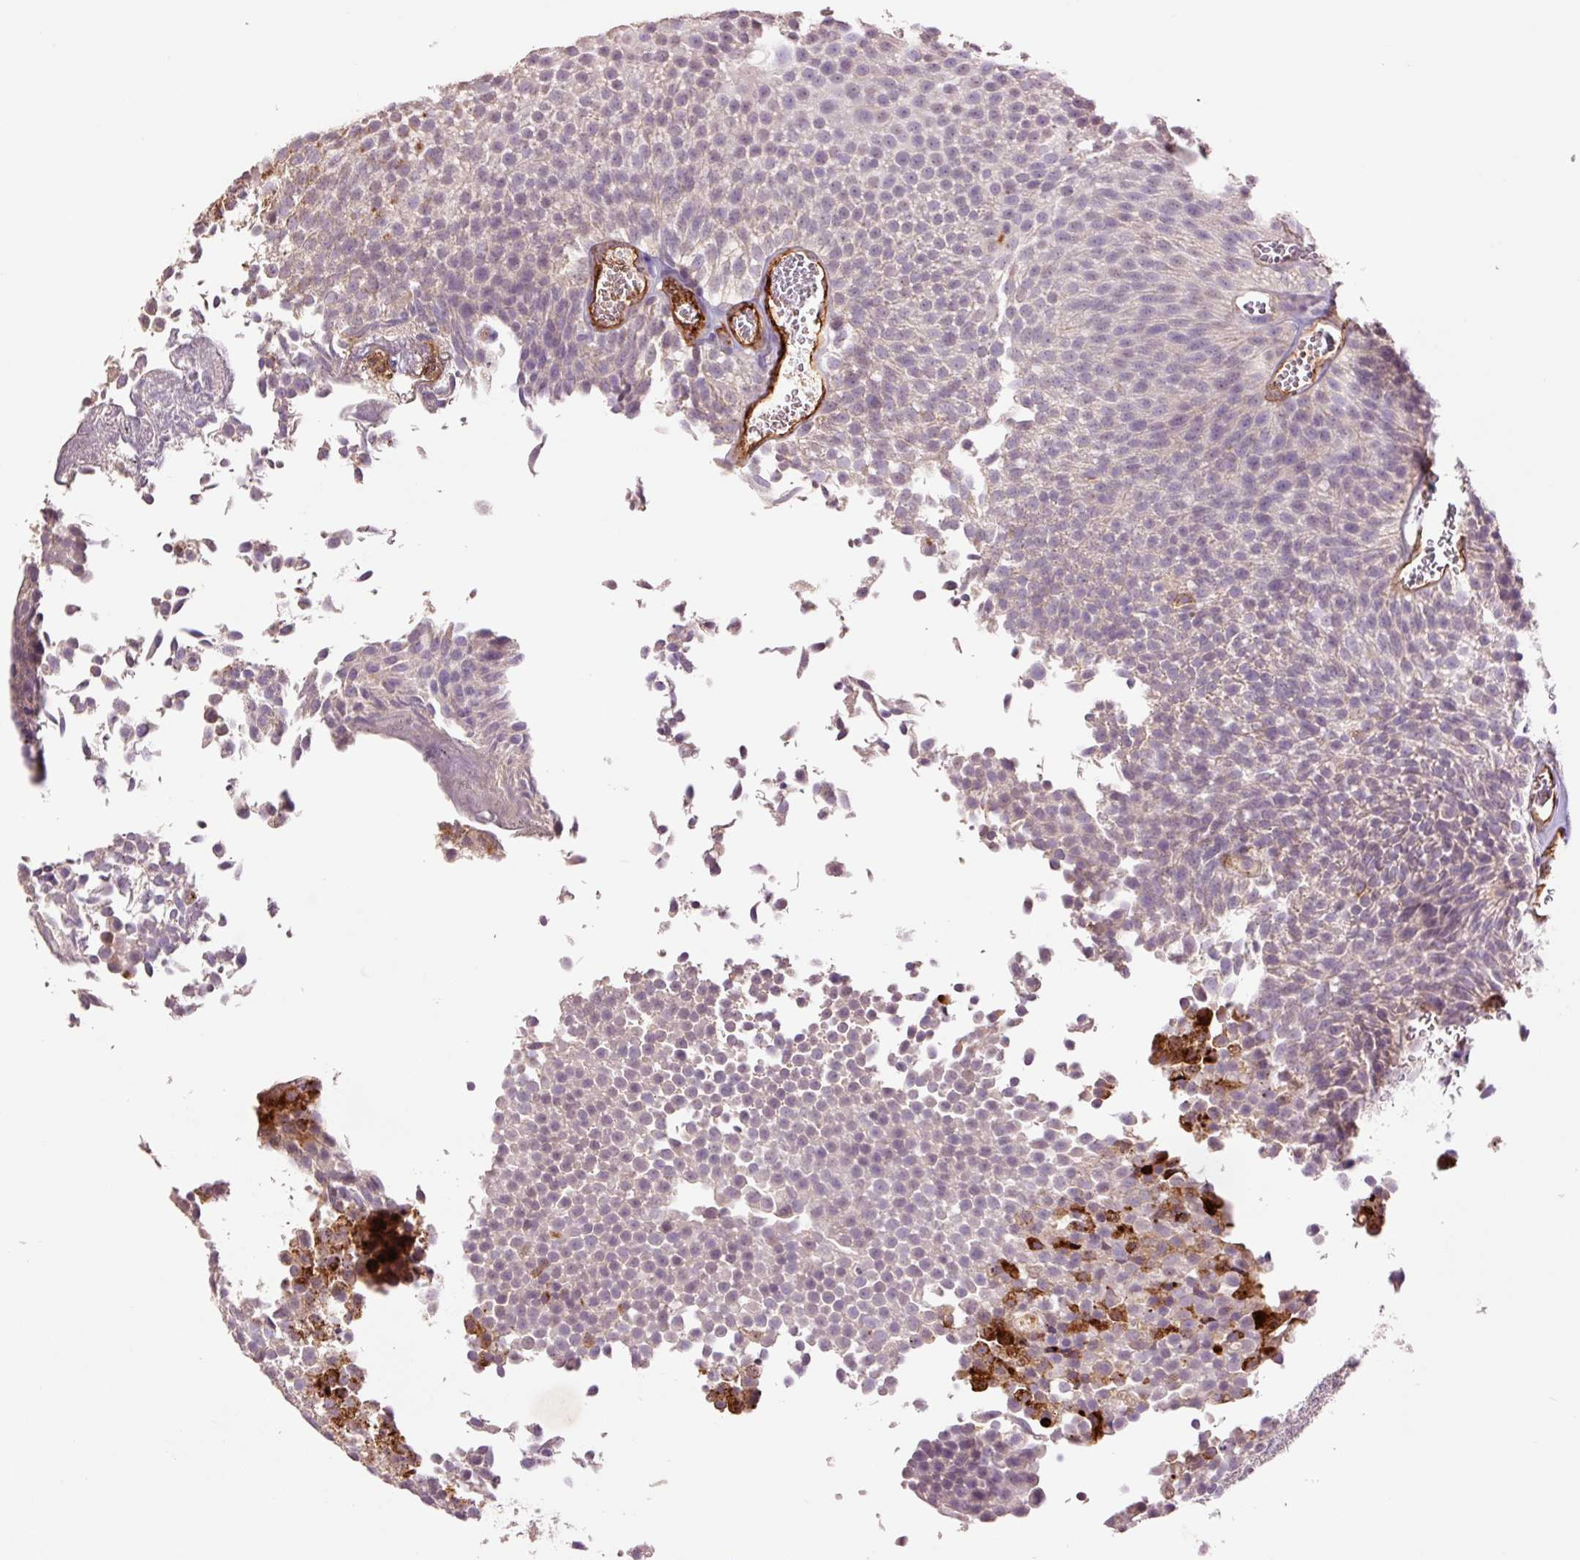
{"staining": {"intensity": "negative", "quantity": "none", "location": "none"}, "tissue": "urothelial cancer", "cell_type": "Tumor cells", "image_type": "cancer", "snomed": [{"axis": "morphology", "description": "Urothelial carcinoma, Low grade"}, {"axis": "topography", "description": "Urinary bladder"}], "caption": "This is an IHC photomicrograph of human urothelial cancer. There is no positivity in tumor cells.", "gene": "SLC1A4", "patient": {"sex": "female", "age": 79}}